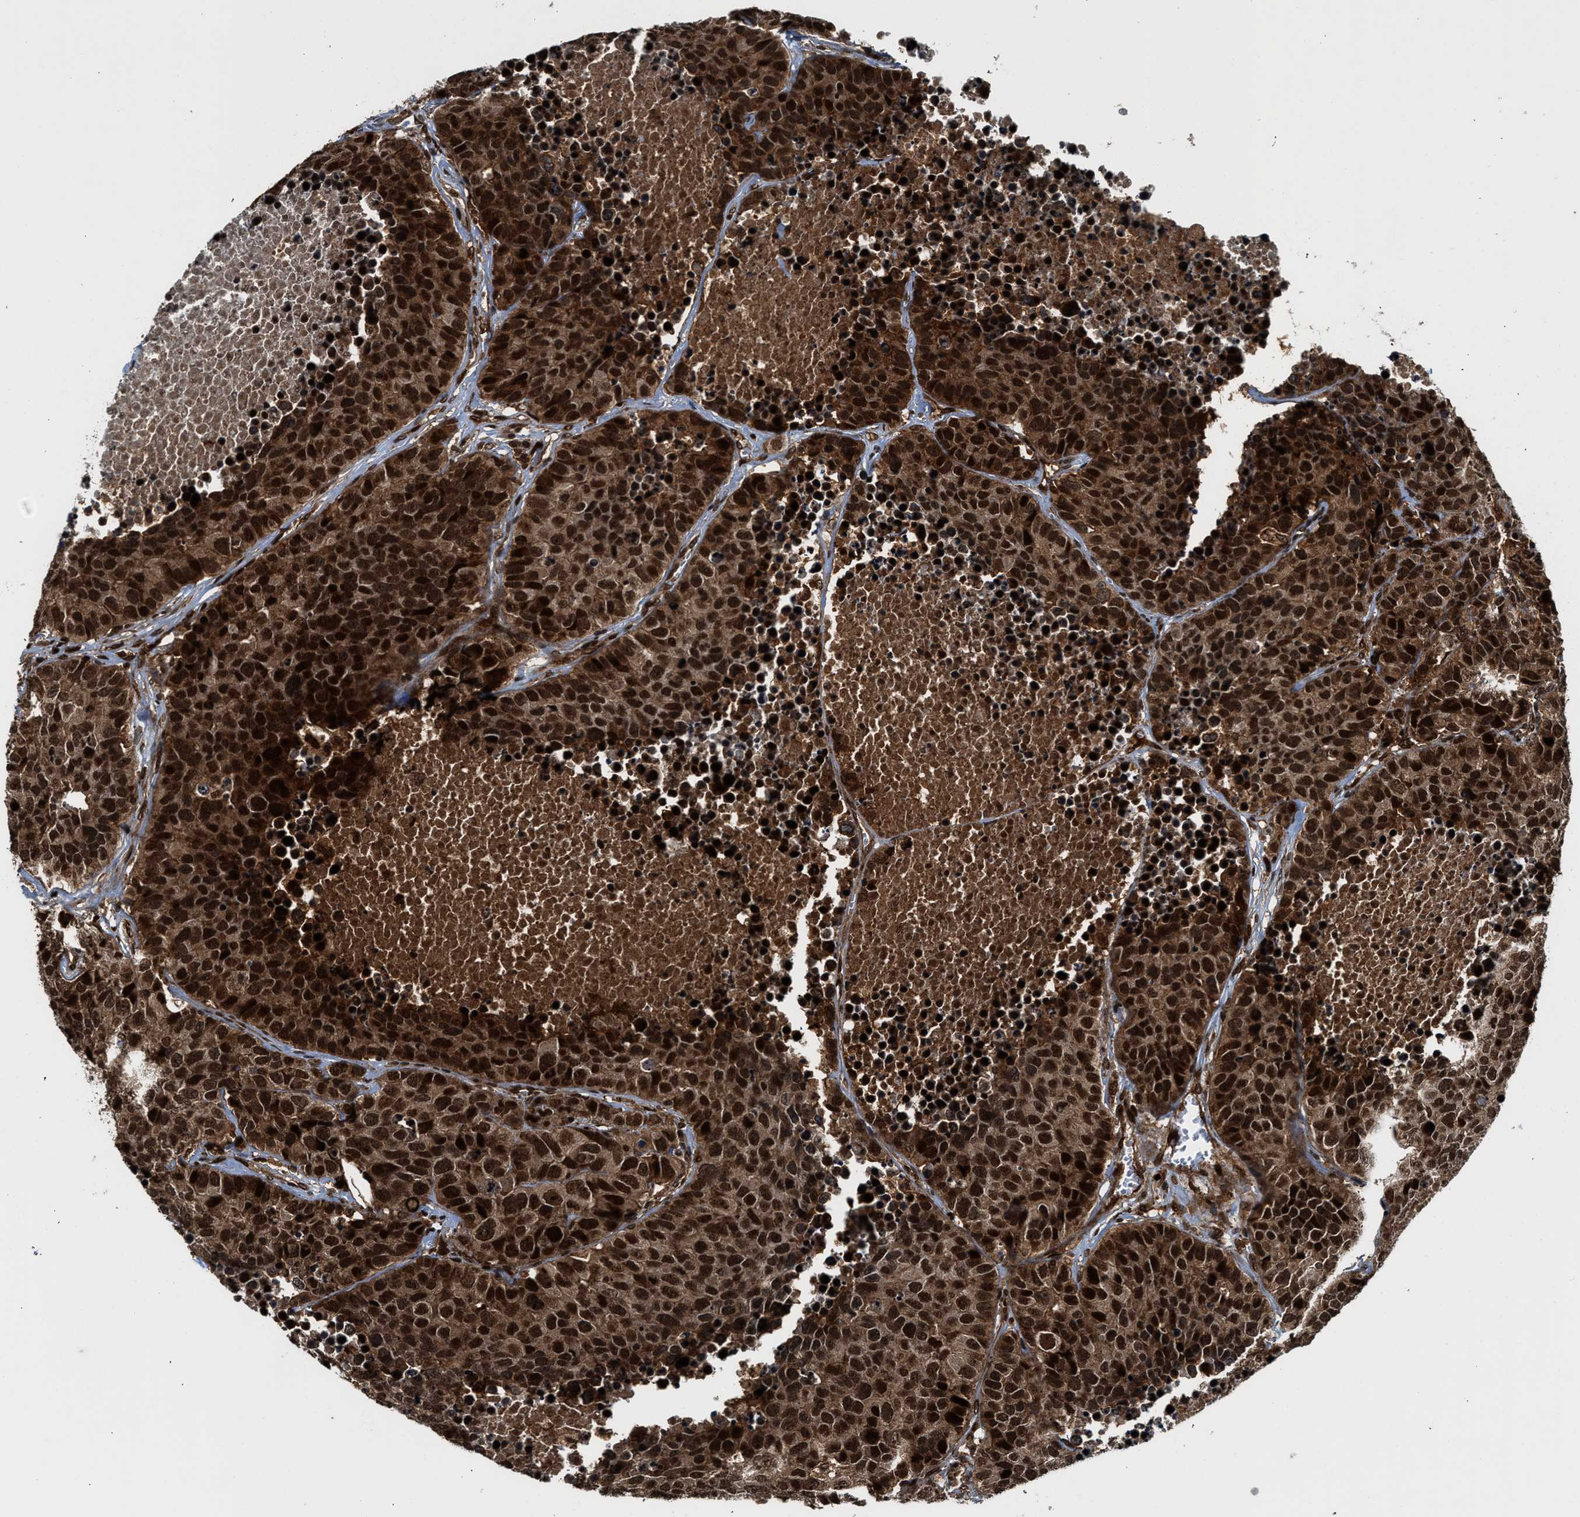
{"staining": {"intensity": "strong", "quantity": ">75%", "location": "cytoplasmic/membranous,nuclear"}, "tissue": "carcinoid", "cell_type": "Tumor cells", "image_type": "cancer", "snomed": [{"axis": "morphology", "description": "Carcinoid, malignant, NOS"}, {"axis": "topography", "description": "Lung"}], "caption": "Immunohistochemical staining of human carcinoid demonstrates strong cytoplasmic/membranous and nuclear protein expression in about >75% of tumor cells.", "gene": "MDM2", "patient": {"sex": "male", "age": 60}}